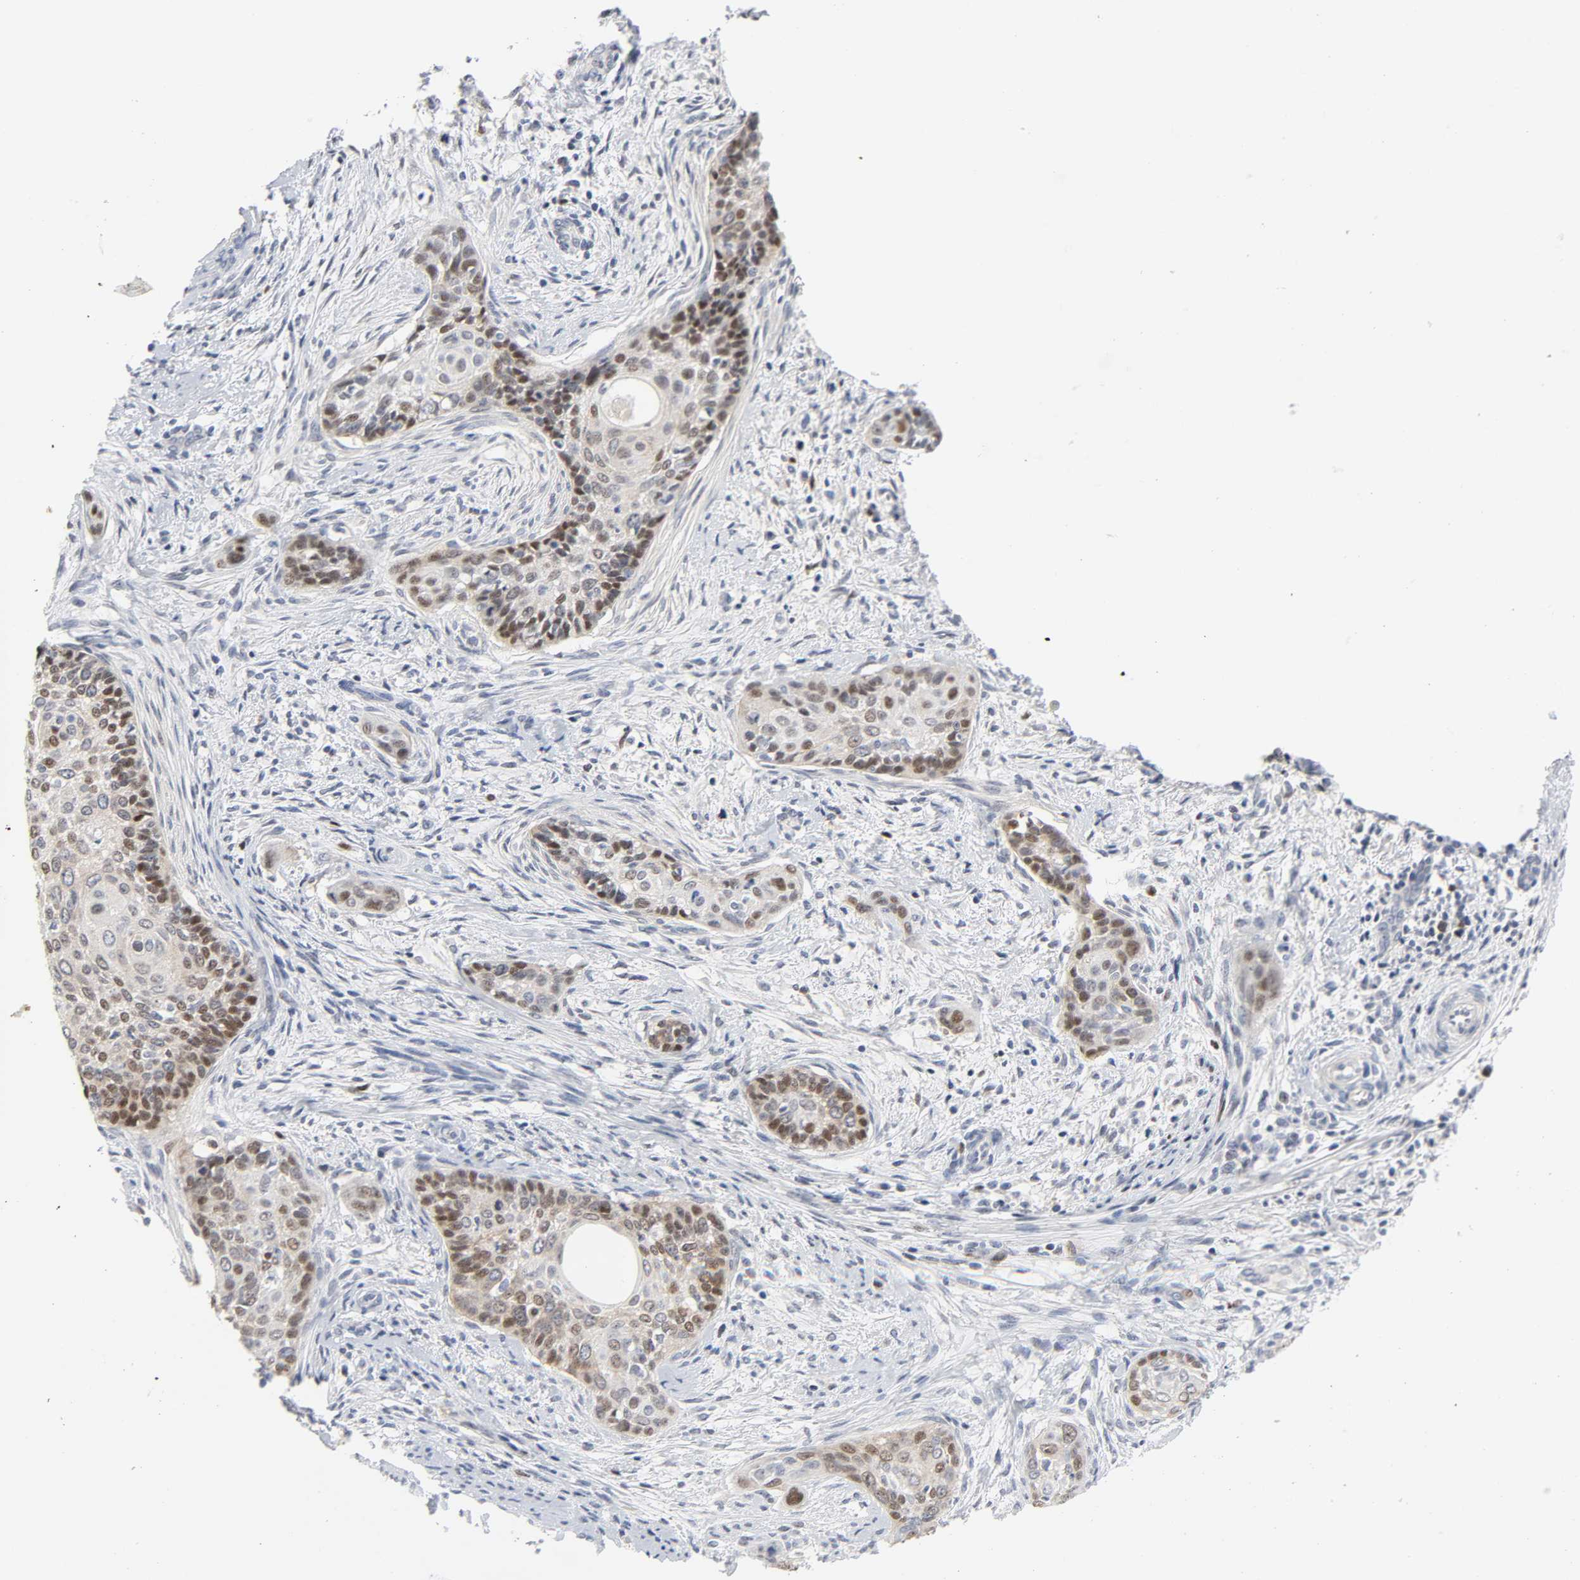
{"staining": {"intensity": "moderate", "quantity": "25%-75%", "location": "nuclear"}, "tissue": "cervical cancer", "cell_type": "Tumor cells", "image_type": "cancer", "snomed": [{"axis": "morphology", "description": "Squamous cell carcinoma, NOS"}, {"axis": "topography", "description": "Cervix"}], "caption": "This photomicrograph exhibits cervical cancer stained with immunohistochemistry to label a protein in brown. The nuclear of tumor cells show moderate positivity for the protein. Nuclei are counter-stained blue.", "gene": "WEE1", "patient": {"sex": "female", "age": 33}}